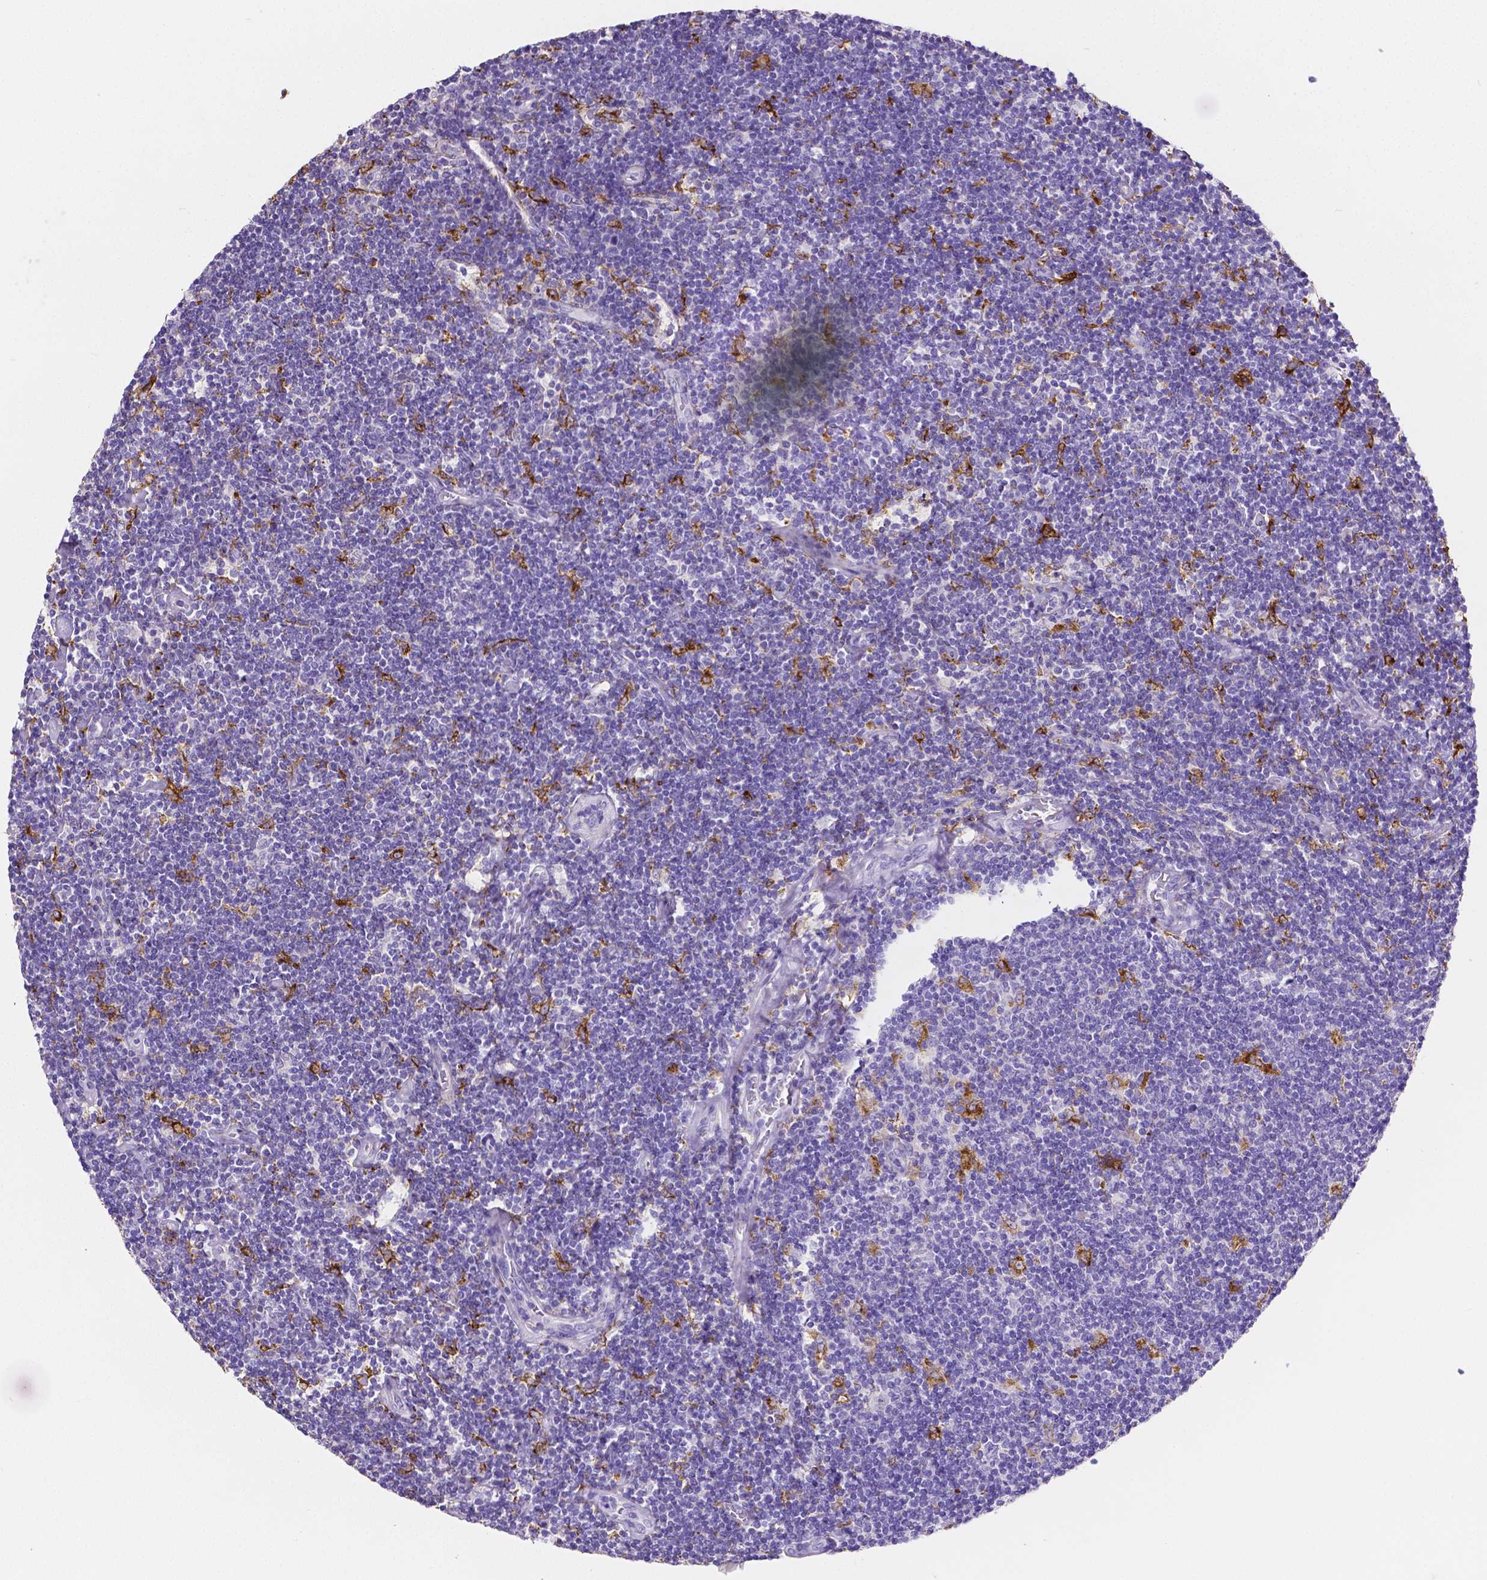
{"staining": {"intensity": "negative", "quantity": "none", "location": "none"}, "tissue": "lymphoma", "cell_type": "Tumor cells", "image_type": "cancer", "snomed": [{"axis": "morphology", "description": "Hodgkin's disease, NOS"}, {"axis": "topography", "description": "Lymph node"}], "caption": "Immunohistochemical staining of Hodgkin's disease shows no significant expression in tumor cells.", "gene": "MMP9", "patient": {"sex": "male", "age": 40}}